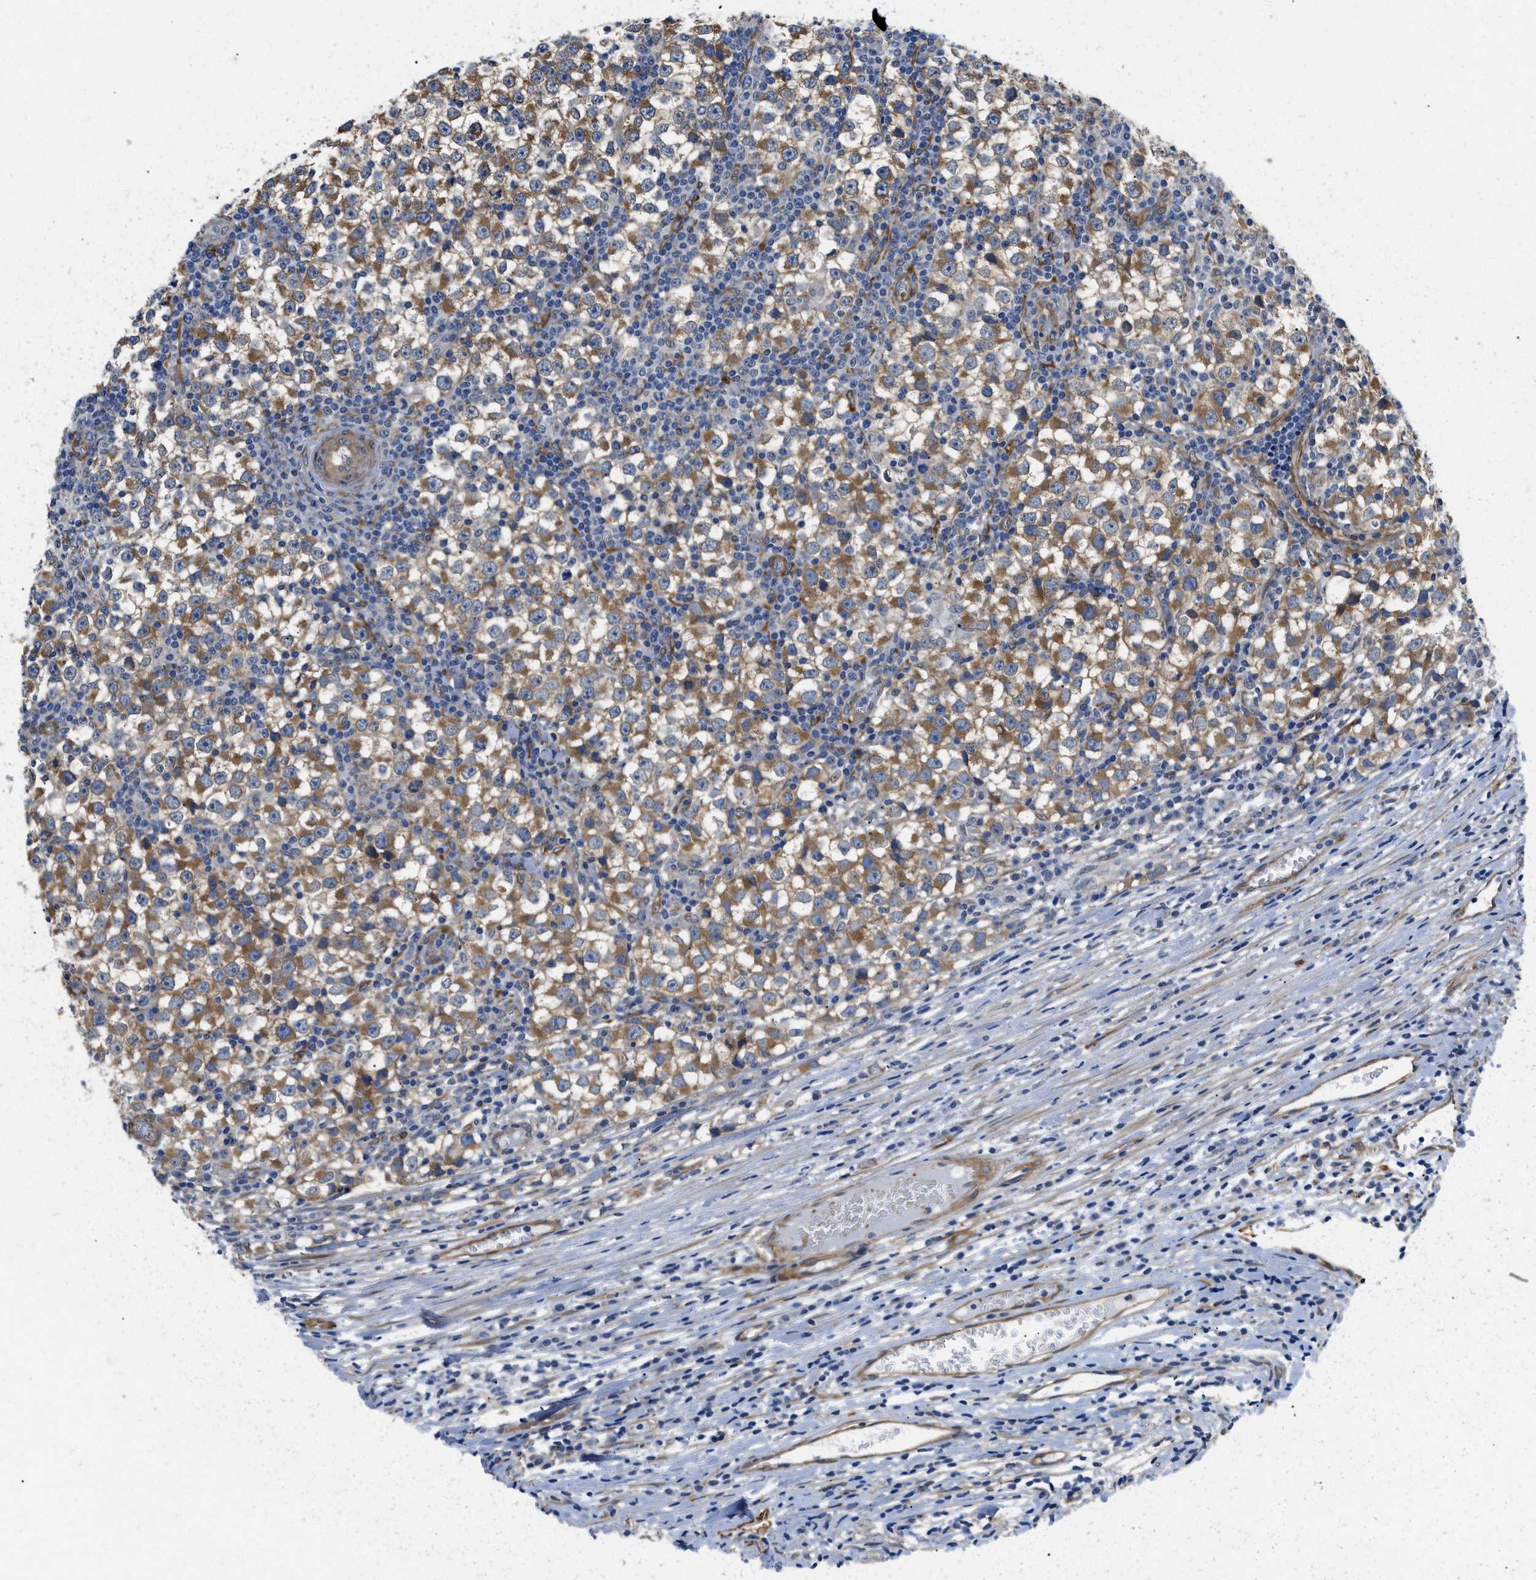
{"staining": {"intensity": "moderate", "quantity": ">75%", "location": "cytoplasmic/membranous"}, "tissue": "testis cancer", "cell_type": "Tumor cells", "image_type": "cancer", "snomed": [{"axis": "morphology", "description": "Seminoma, NOS"}, {"axis": "topography", "description": "Testis"}], "caption": "Human seminoma (testis) stained for a protein (brown) shows moderate cytoplasmic/membranous positive expression in about >75% of tumor cells.", "gene": "RAPH1", "patient": {"sex": "male", "age": 65}}